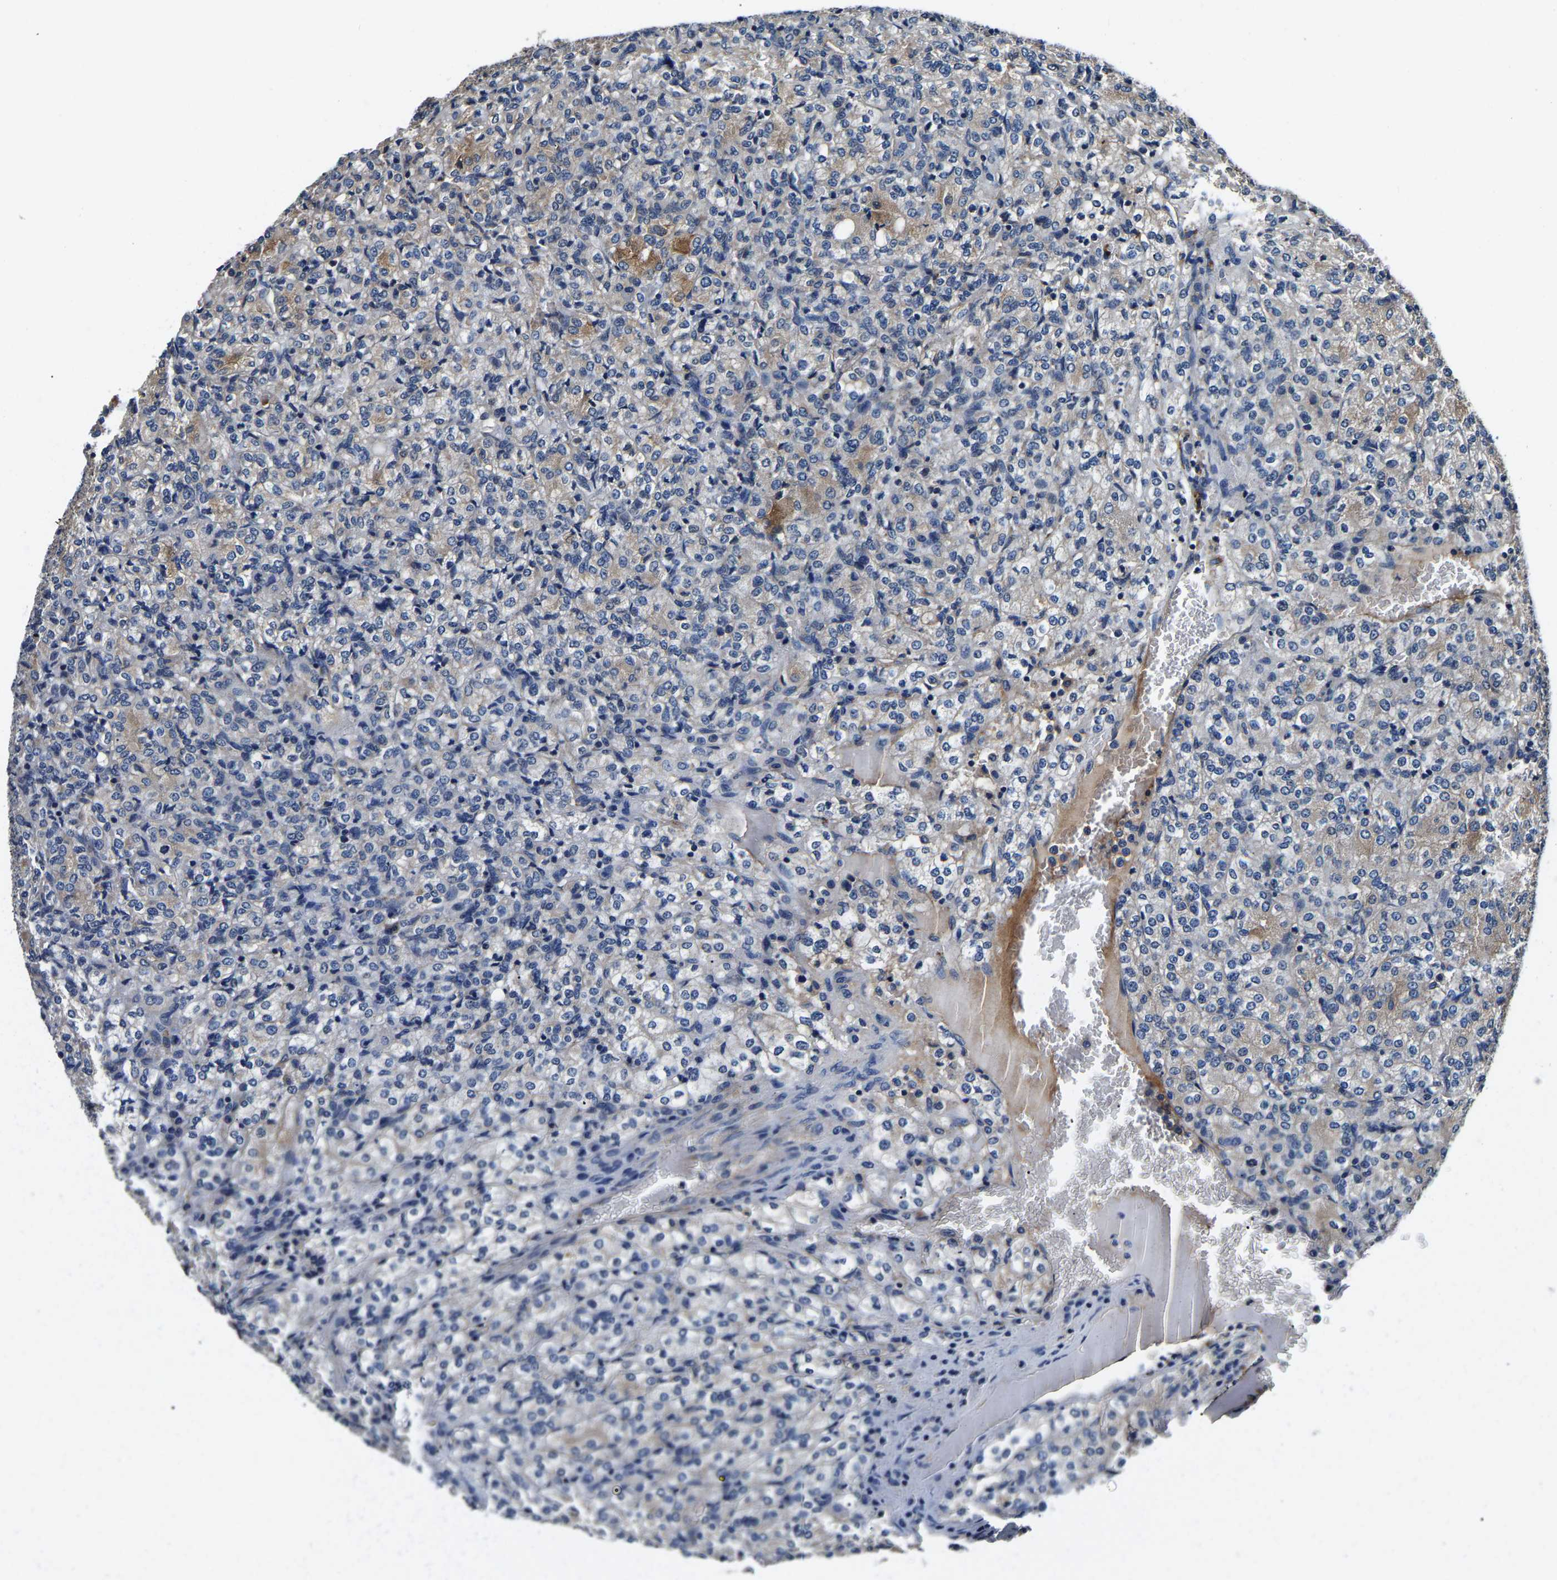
{"staining": {"intensity": "negative", "quantity": "none", "location": "none"}, "tissue": "renal cancer", "cell_type": "Tumor cells", "image_type": "cancer", "snomed": [{"axis": "morphology", "description": "Adenocarcinoma, NOS"}, {"axis": "topography", "description": "Kidney"}], "caption": "Immunohistochemical staining of human adenocarcinoma (renal) exhibits no significant staining in tumor cells. Nuclei are stained in blue.", "gene": "SH3GLB1", "patient": {"sex": "male", "age": 77}}